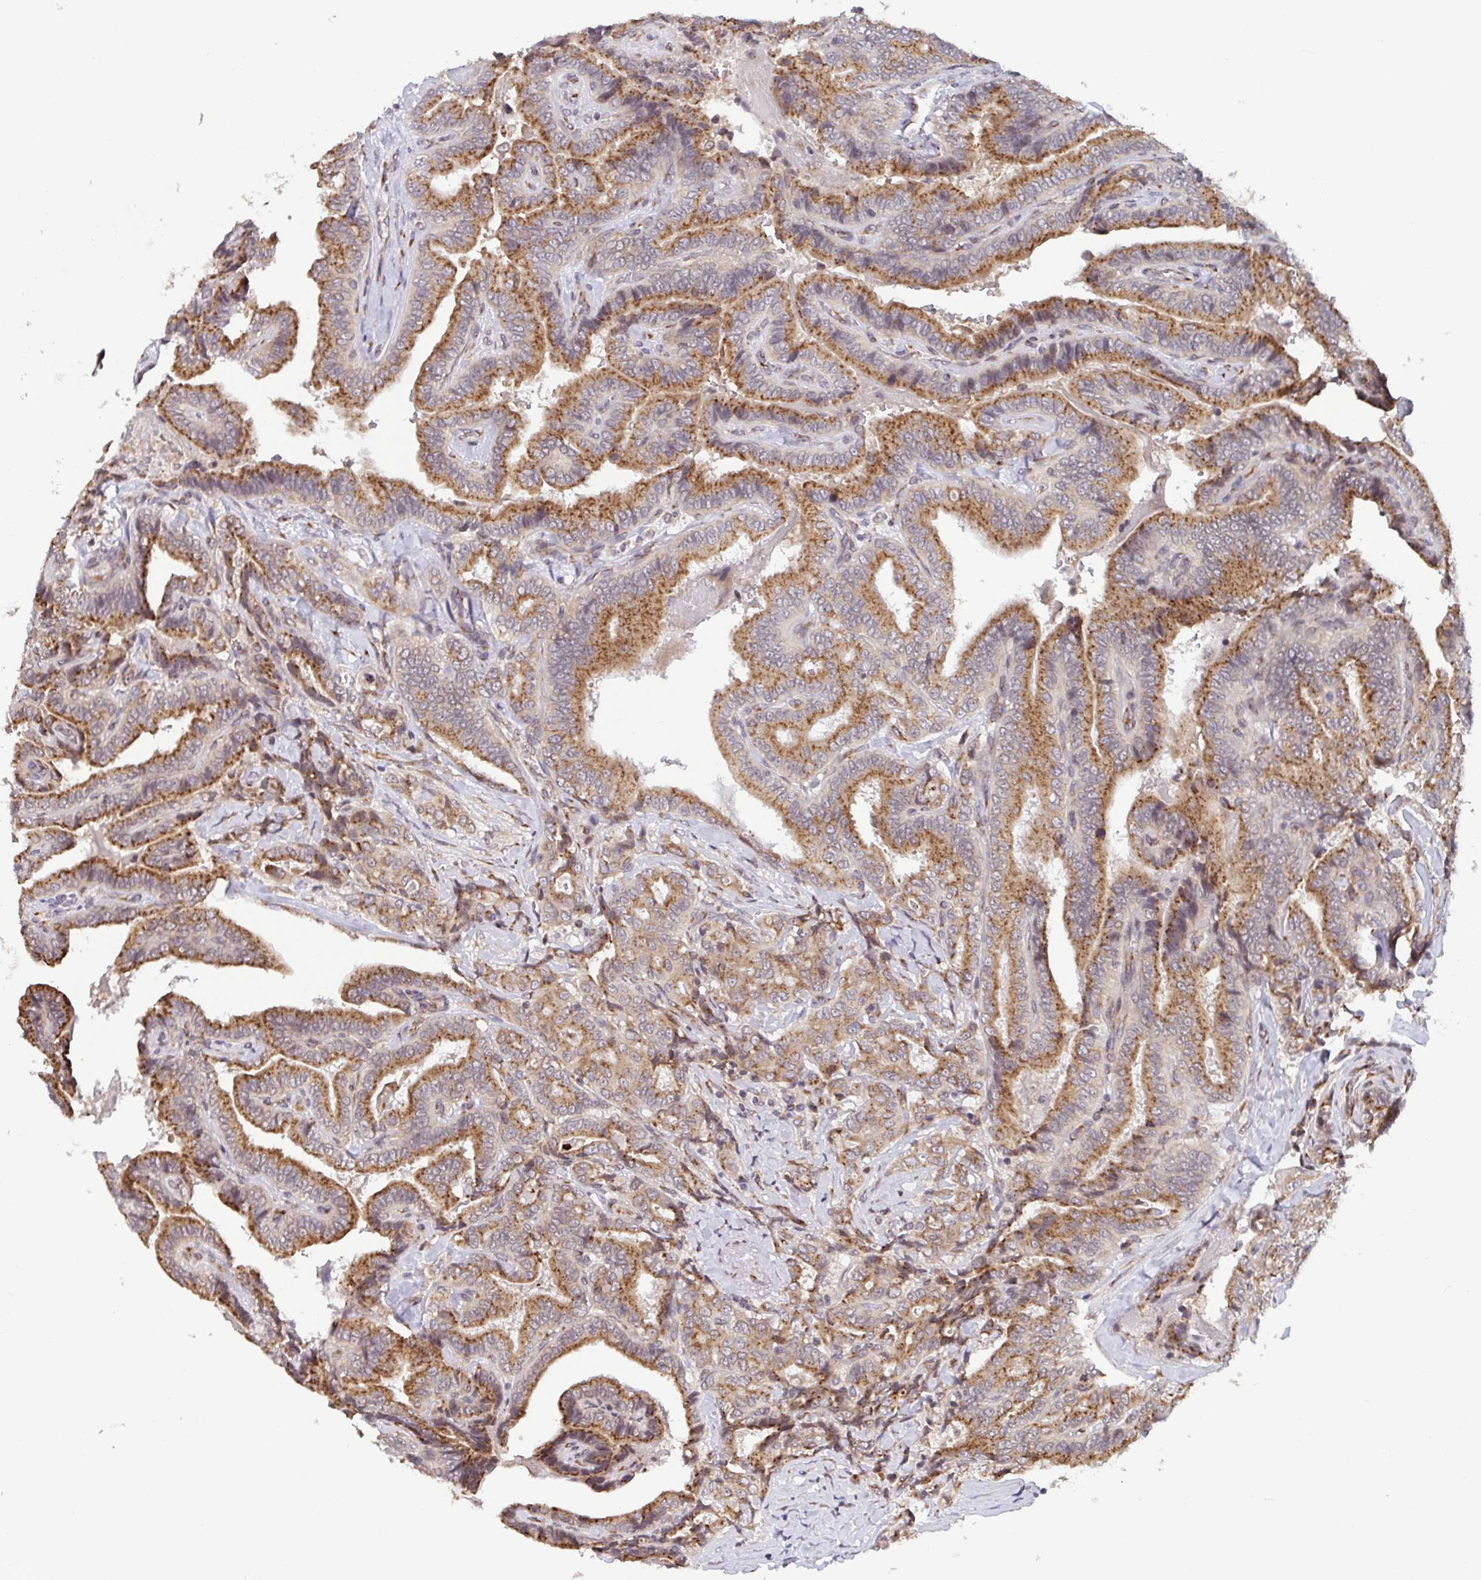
{"staining": {"intensity": "moderate", "quantity": ">75%", "location": "cytoplasmic/membranous"}, "tissue": "thyroid cancer", "cell_type": "Tumor cells", "image_type": "cancer", "snomed": [{"axis": "morphology", "description": "Papillary adenocarcinoma, NOS"}, {"axis": "topography", "description": "Thyroid gland"}], "caption": "Thyroid cancer (papillary adenocarcinoma) was stained to show a protein in brown. There is medium levels of moderate cytoplasmic/membranous staining in approximately >75% of tumor cells. The staining was performed using DAB (3,3'-diaminobenzidine) to visualize the protein expression in brown, while the nuclei were stained in blue with hematoxylin (Magnification: 20x).", "gene": "ATP5MJ", "patient": {"sex": "male", "age": 61}}